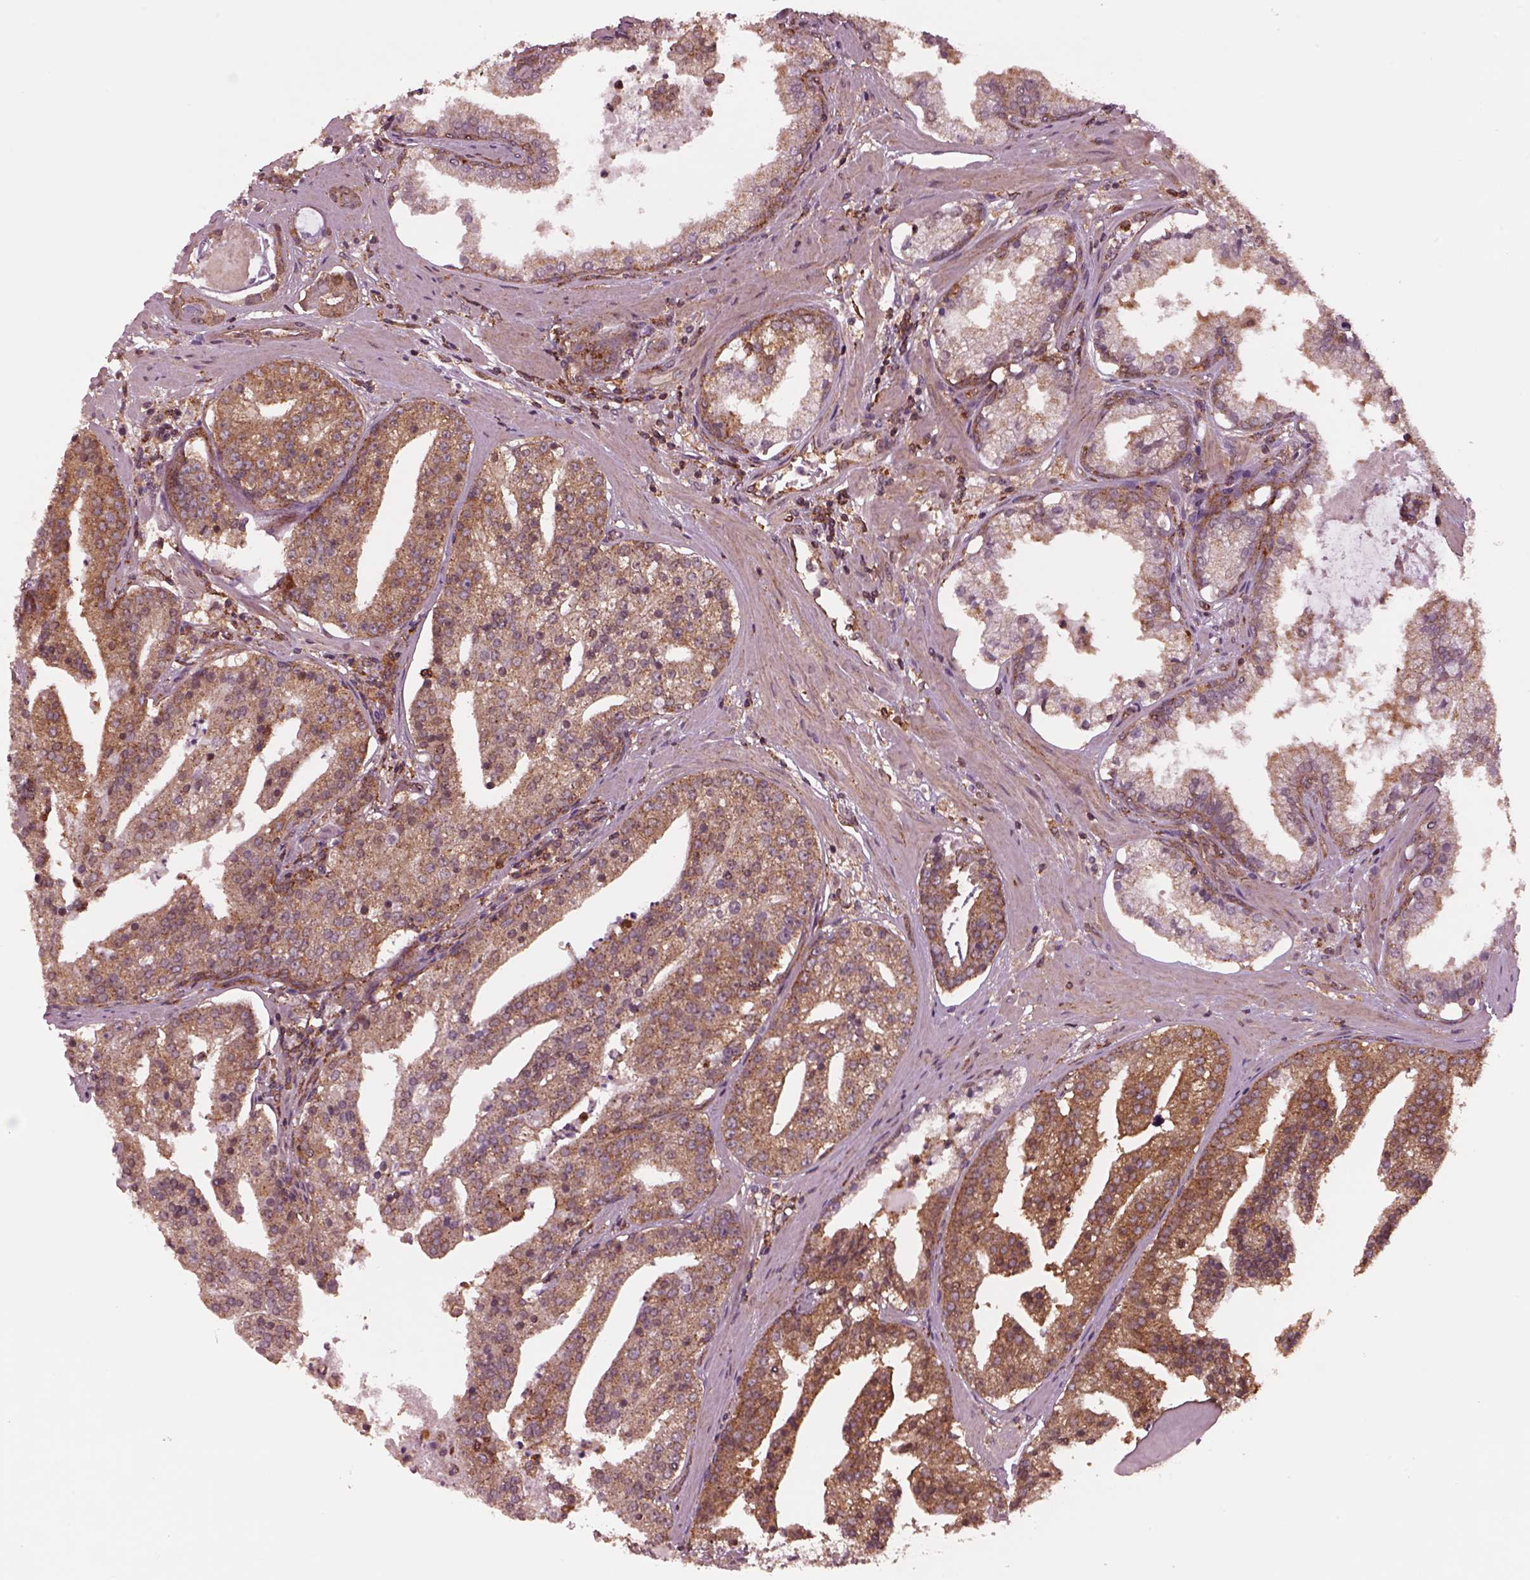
{"staining": {"intensity": "moderate", "quantity": "25%-75%", "location": "cytoplasmic/membranous"}, "tissue": "prostate cancer", "cell_type": "Tumor cells", "image_type": "cancer", "snomed": [{"axis": "morphology", "description": "Adenocarcinoma, NOS"}, {"axis": "topography", "description": "Prostate and seminal vesicle, NOS"}, {"axis": "topography", "description": "Prostate"}], "caption": "This is a micrograph of immunohistochemistry (IHC) staining of prostate adenocarcinoma, which shows moderate staining in the cytoplasmic/membranous of tumor cells.", "gene": "WASHC2A", "patient": {"sex": "male", "age": 44}}